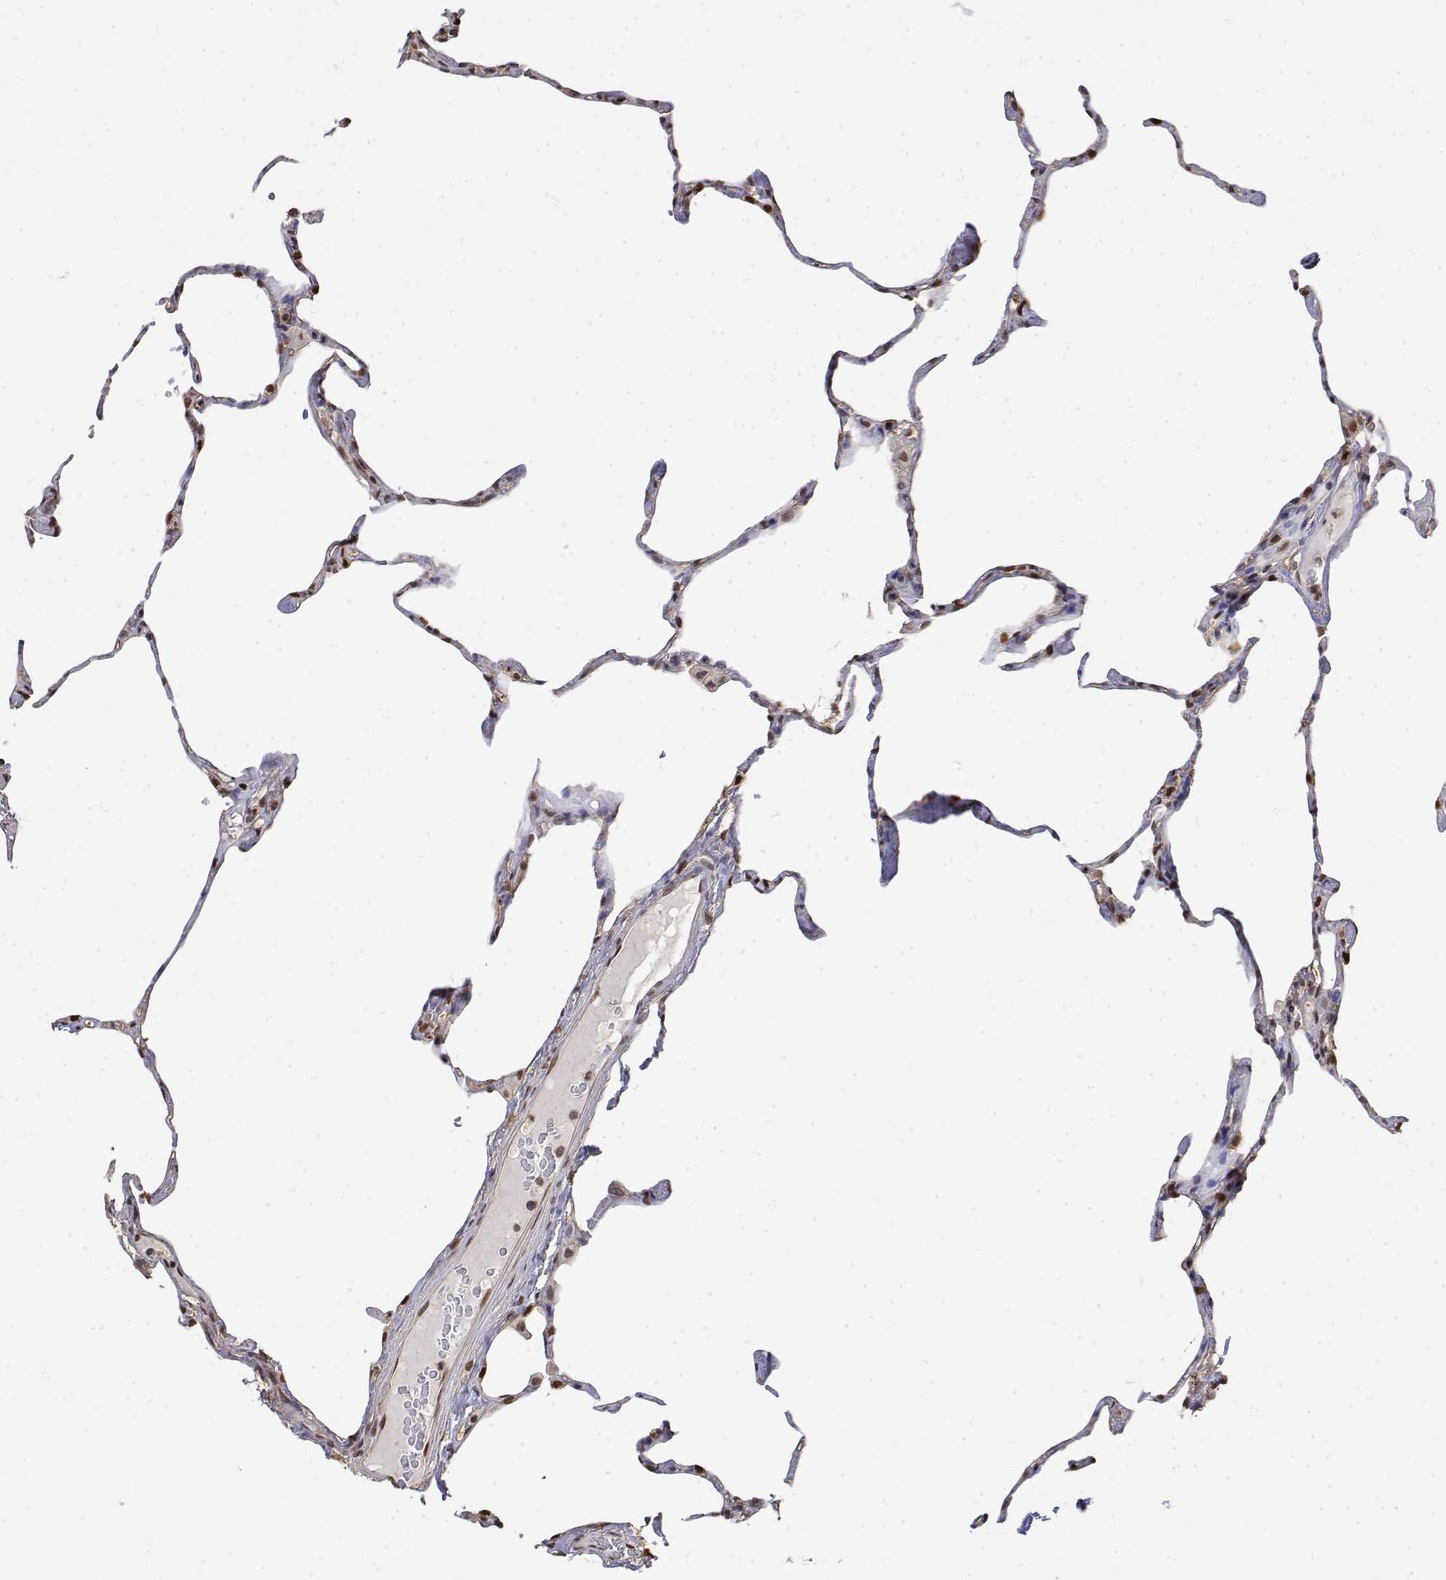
{"staining": {"intensity": "strong", "quantity": ">75%", "location": "nuclear"}, "tissue": "lung", "cell_type": "Alveolar cells", "image_type": "normal", "snomed": [{"axis": "morphology", "description": "Normal tissue, NOS"}, {"axis": "topography", "description": "Lung"}], "caption": "The histopathology image demonstrates immunohistochemical staining of unremarkable lung. There is strong nuclear expression is present in approximately >75% of alveolar cells.", "gene": "TPI1", "patient": {"sex": "male", "age": 65}}